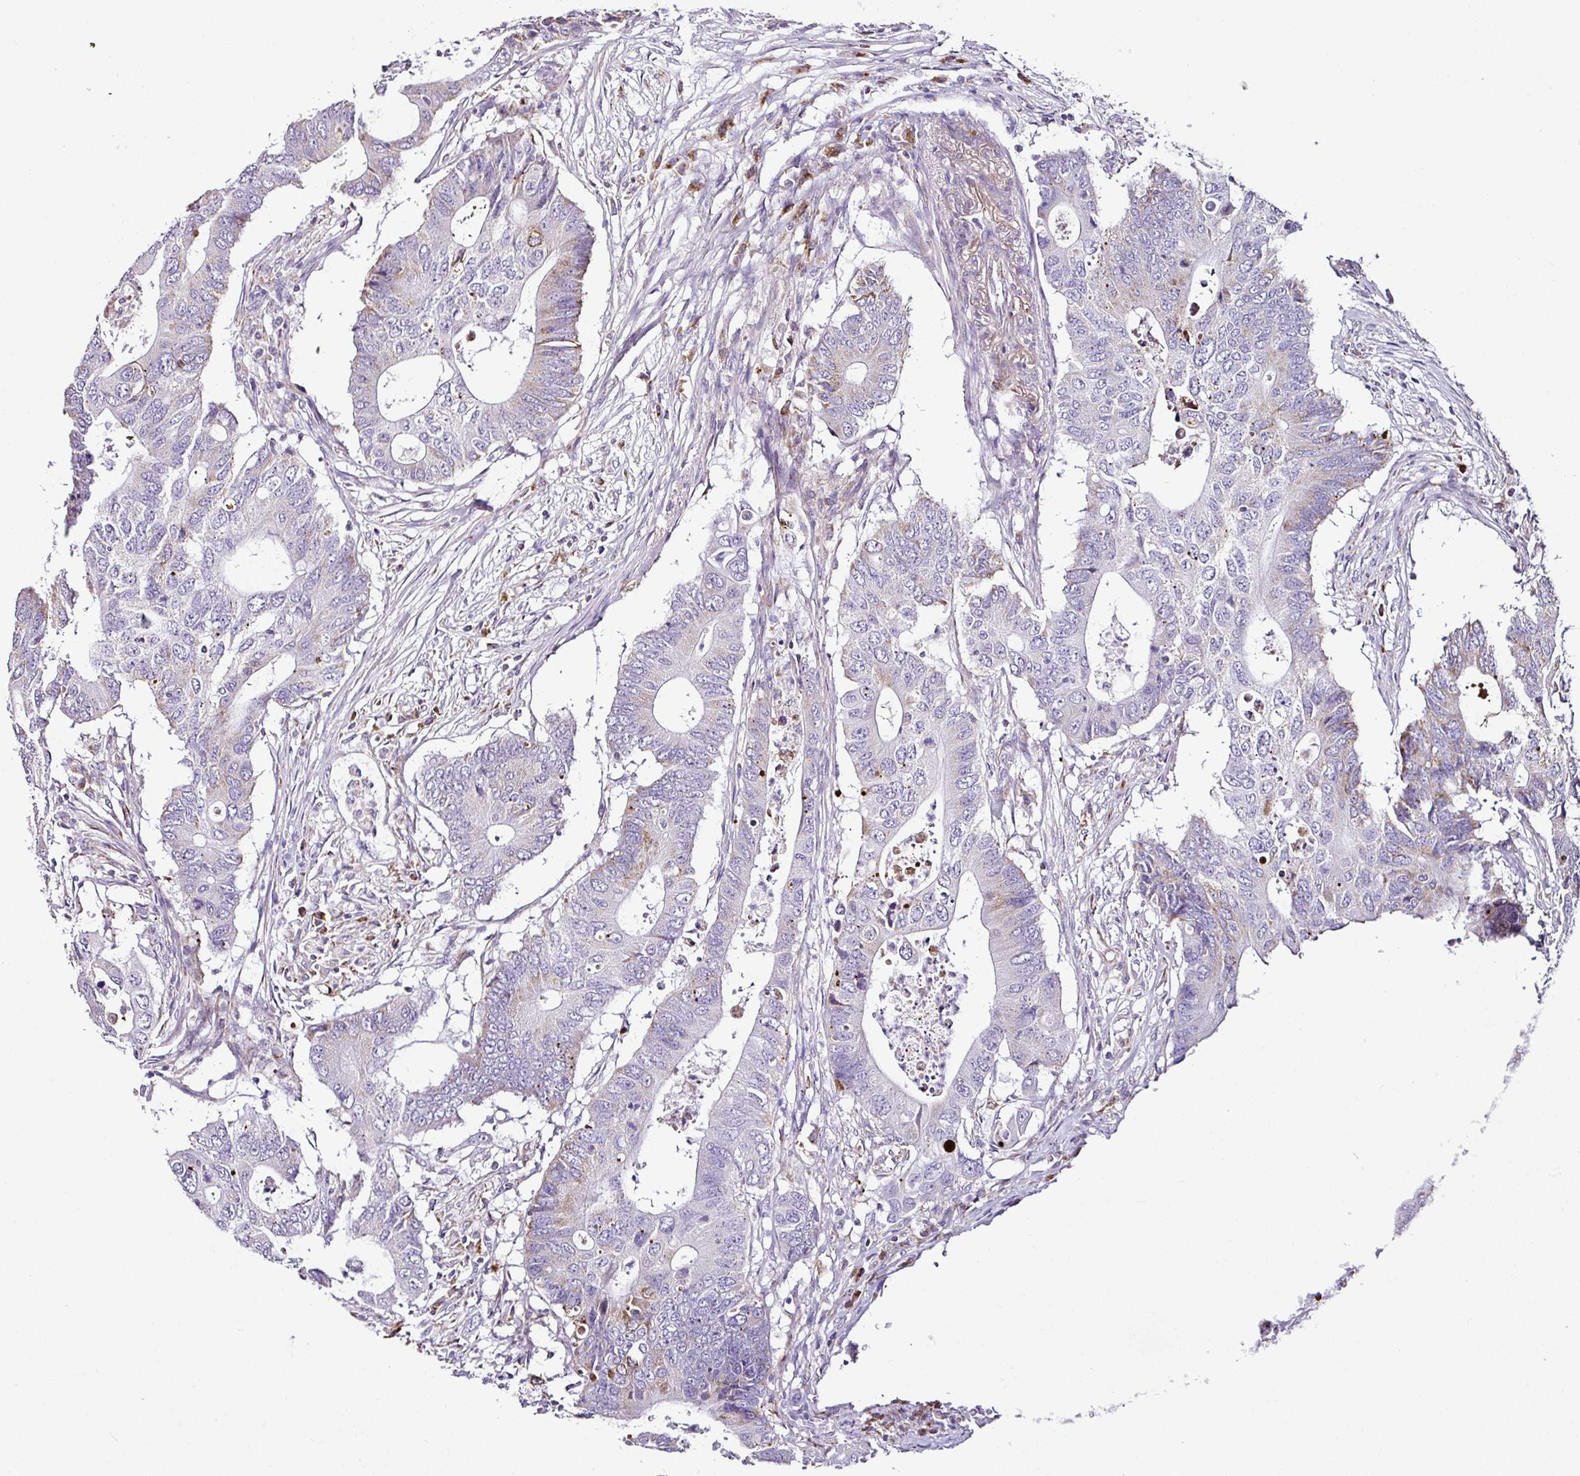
{"staining": {"intensity": "moderate", "quantity": "<25%", "location": "cytoplasmic/membranous"}, "tissue": "colorectal cancer", "cell_type": "Tumor cells", "image_type": "cancer", "snomed": [{"axis": "morphology", "description": "Adenocarcinoma, NOS"}, {"axis": "topography", "description": "Colon"}], "caption": "Protein positivity by immunohistochemistry displays moderate cytoplasmic/membranous positivity in about <25% of tumor cells in colorectal cancer (adenocarcinoma). The protein of interest is stained brown, and the nuclei are stained in blue (DAB IHC with brightfield microscopy, high magnification).", "gene": "DPAGT1", "patient": {"sex": "male", "age": 71}}